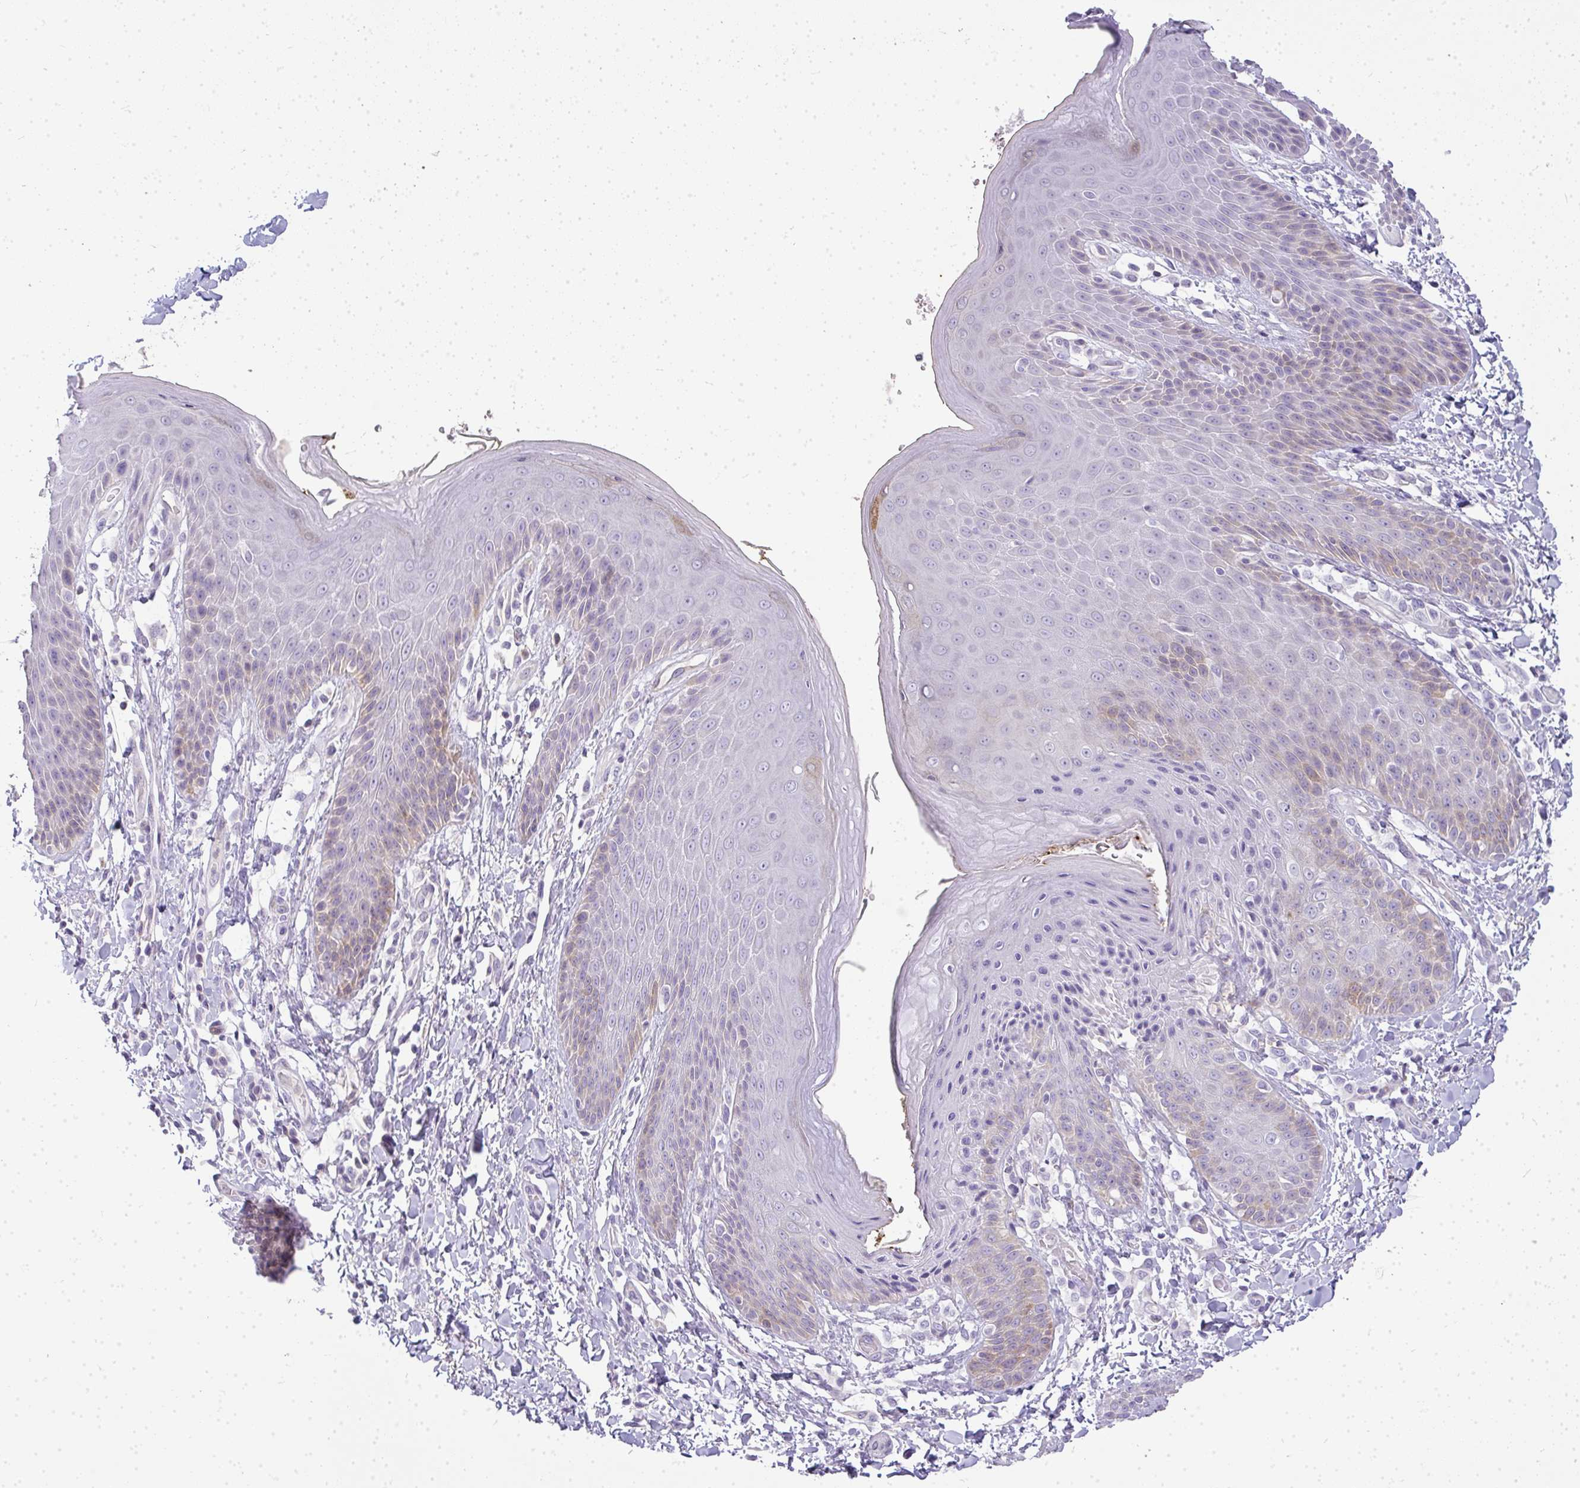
{"staining": {"intensity": "weak", "quantity": "<25%", "location": "cytoplasmic/membranous"}, "tissue": "skin", "cell_type": "Epidermal cells", "image_type": "normal", "snomed": [{"axis": "morphology", "description": "Normal tissue, NOS"}, {"axis": "topography", "description": "Anal"}, {"axis": "topography", "description": "Peripheral nerve tissue"}], "caption": "Immunohistochemistry photomicrograph of unremarkable skin: human skin stained with DAB displays no significant protein expression in epidermal cells.", "gene": "LIPE", "patient": {"sex": "male", "age": 51}}